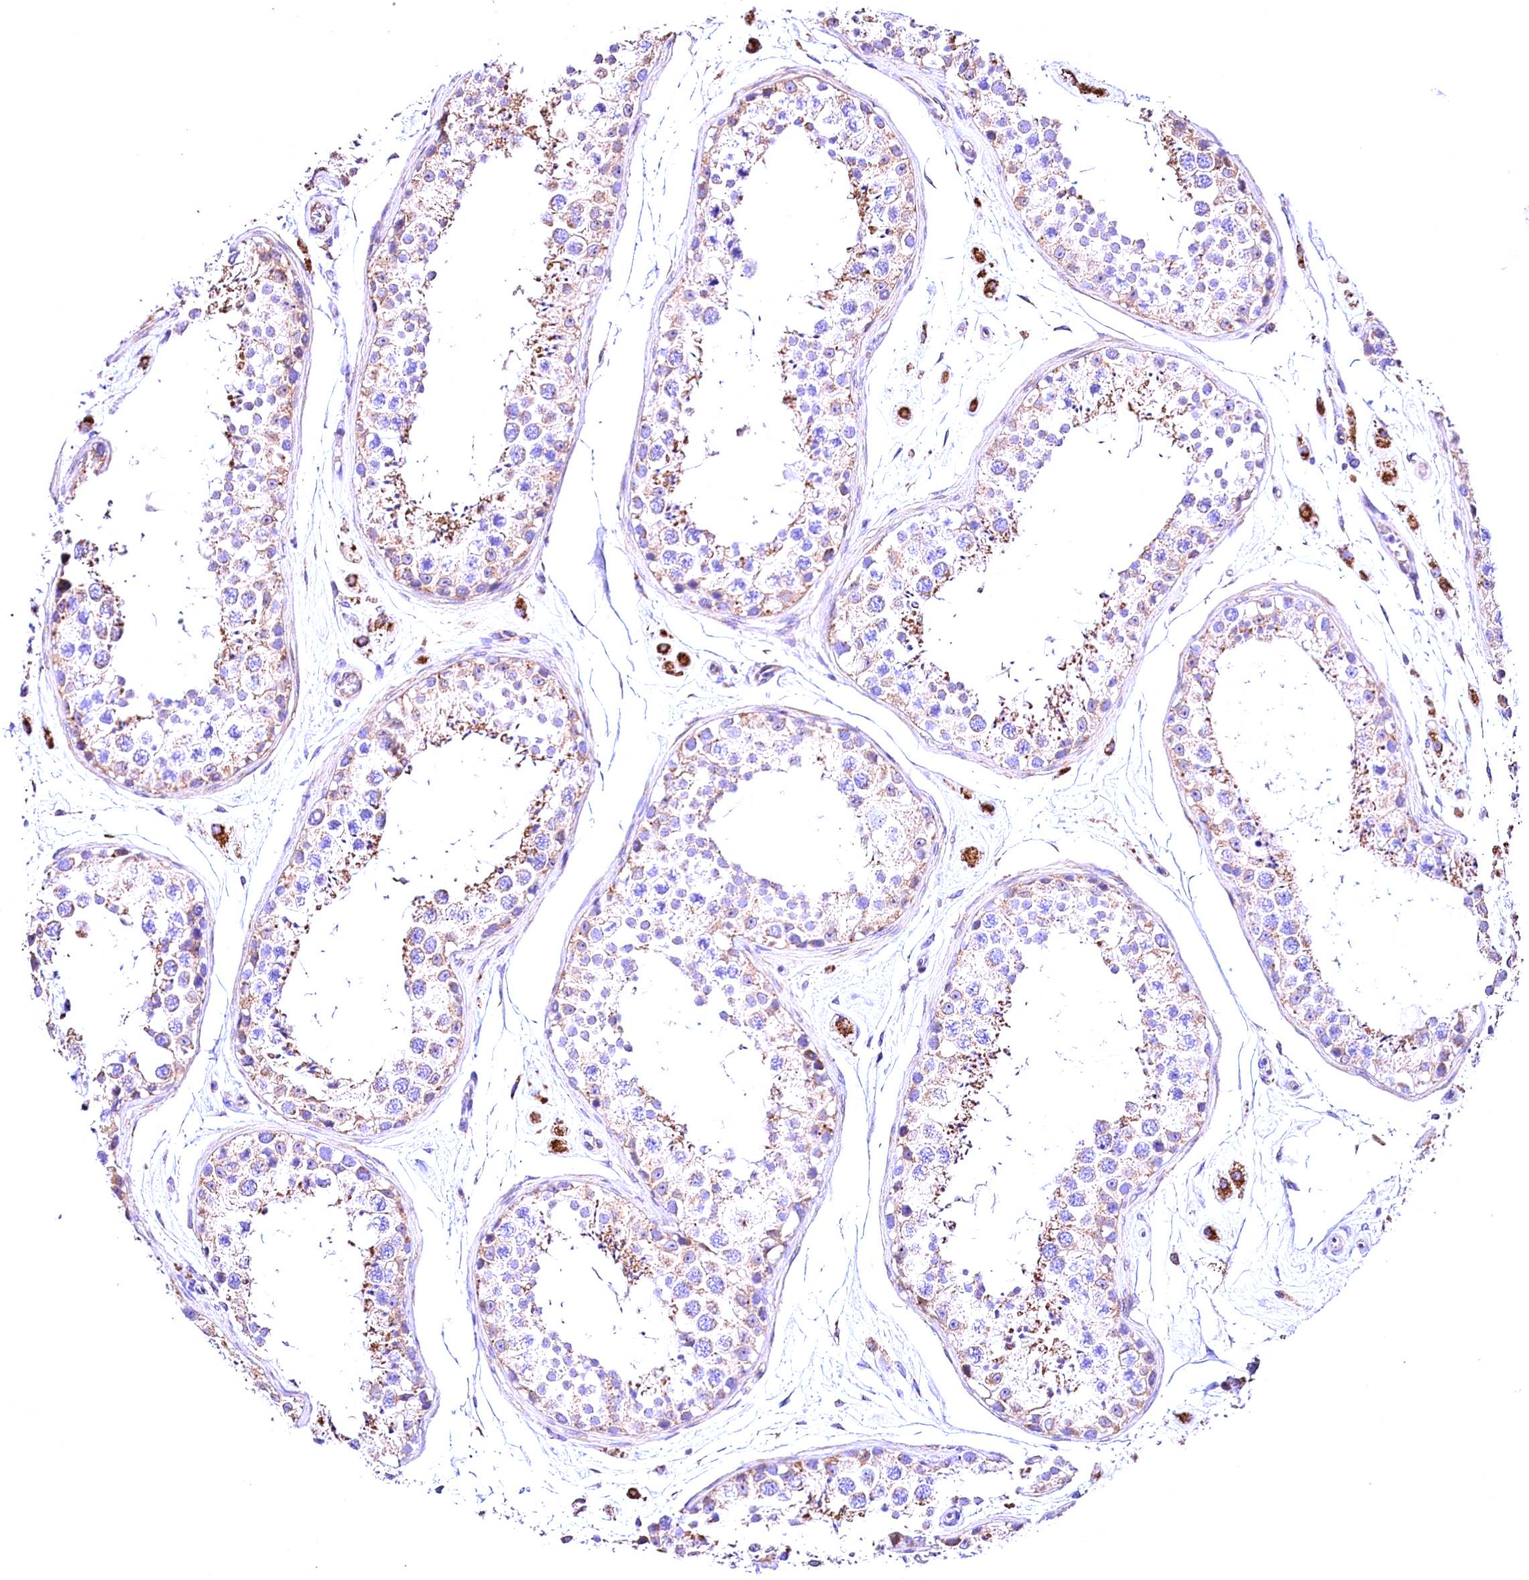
{"staining": {"intensity": "weak", "quantity": "25%-75%", "location": "cytoplasmic/membranous"}, "tissue": "testis", "cell_type": "Cells in seminiferous ducts", "image_type": "normal", "snomed": [{"axis": "morphology", "description": "Normal tissue, NOS"}, {"axis": "topography", "description": "Testis"}], "caption": "Weak cytoplasmic/membranous protein expression is present in about 25%-75% of cells in seminiferous ducts in testis. (IHC, brightfield microscopy, high magnification).", "gene": "ACAA2", "patient": {"sex": "male", "age": 25}}